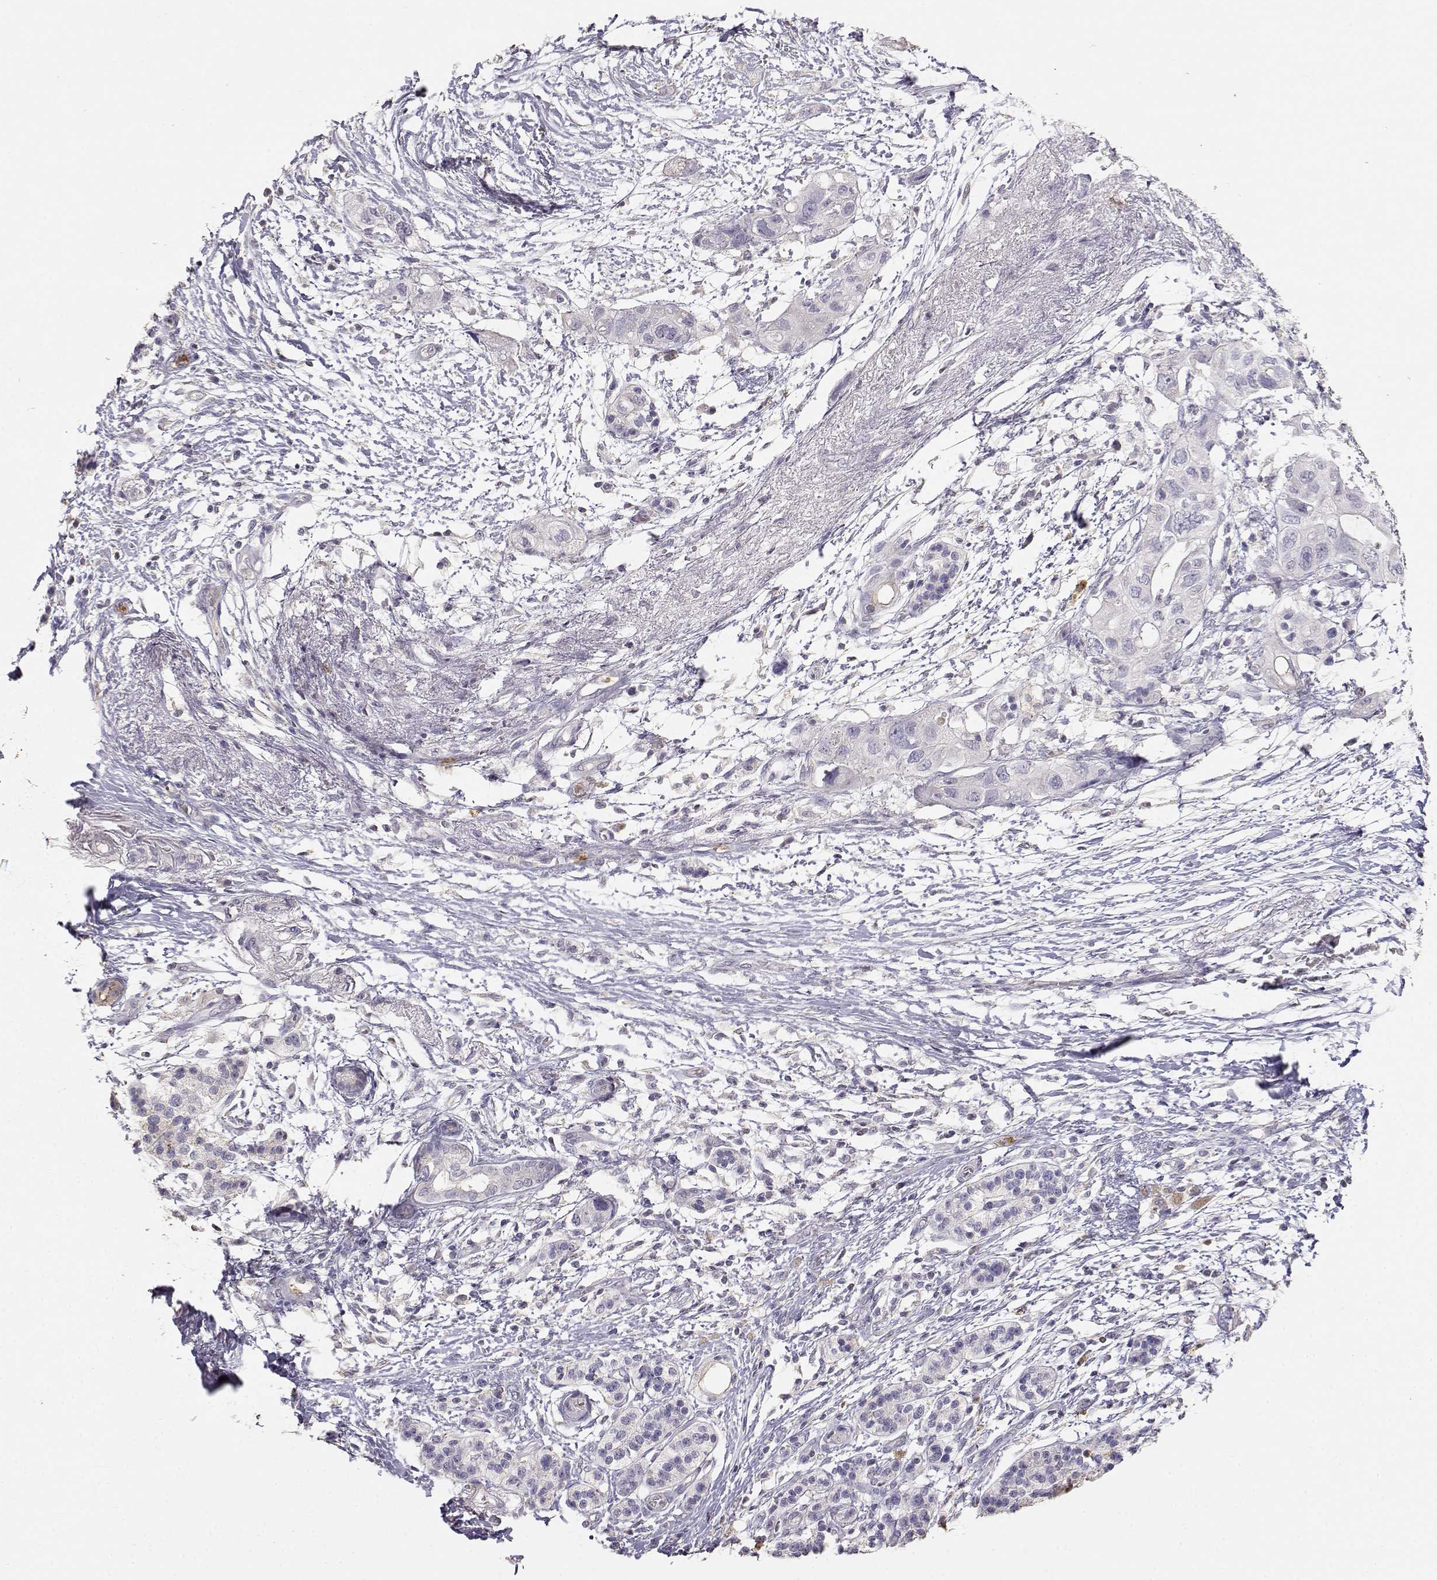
{"staining": {"intensity": "negative", "quantity": "none", "location": "none"}, "tissue": "pancreatic cancer", "cell_type": "Tumor cells", "image_type": "cancer", "snomed": [{"axis": "morphology", "description": "Adenocarcinoma, NOS"}, {"axis": "topography", "description": "Pancreas"}], "caption": "The histopathology image reveals no significant positivity in tumor cells of pancreatic adenocarcinoma.", "gene": "TNFRSF10C", "patient": {"sex": "female", "age": 72}}